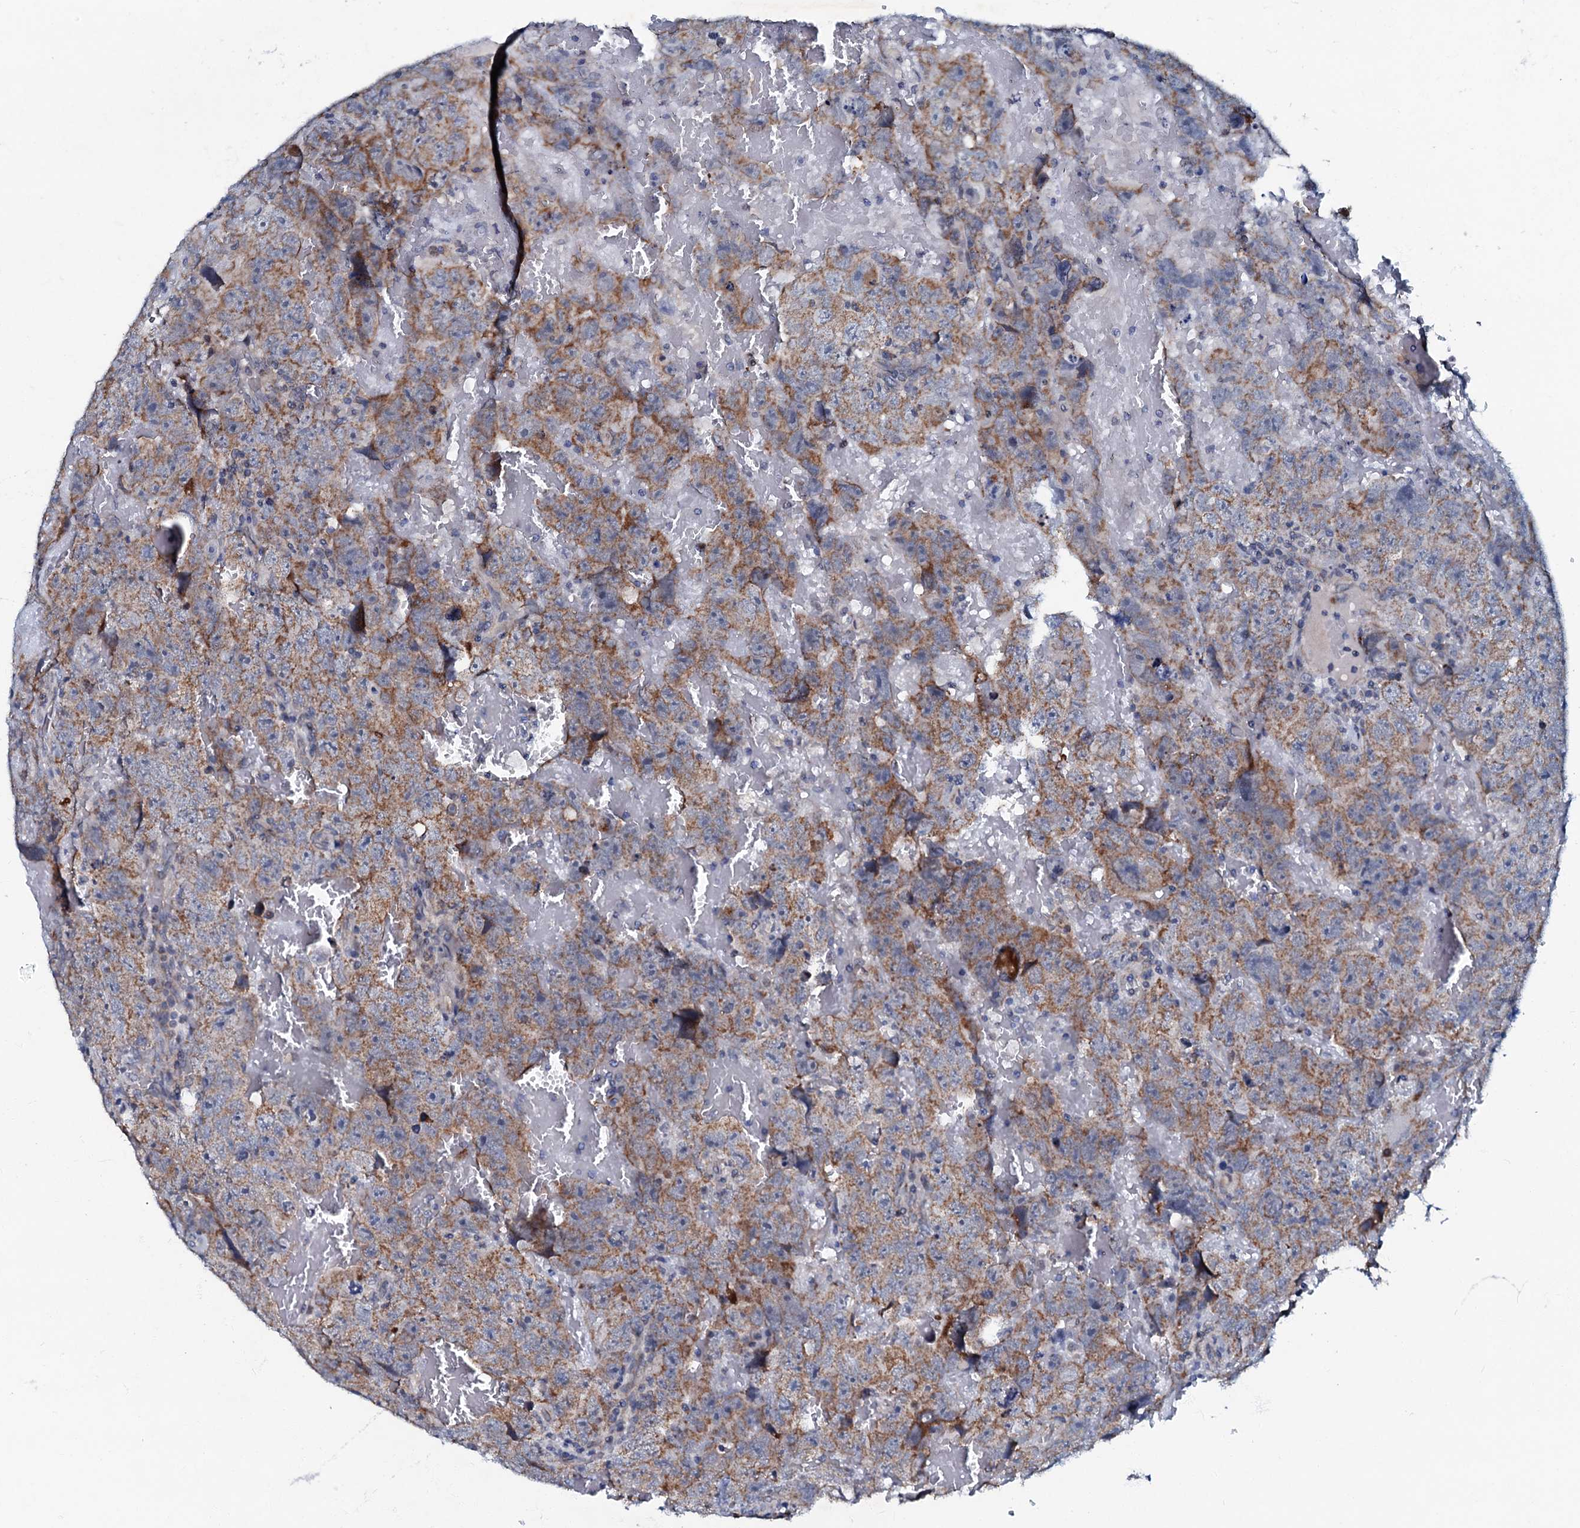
{"staining": {"intensity": "moderate", "quantity": ">75%", "location": "cytoplasmic/membranous"}, "tissue": "testis cancer", "cell_type": "Tumor cells", "image_type": "cancer", "snomed": [{"axis": "morphology", "description": "Carcinoma, Embryonal, NOS"}, {"axis": "topography", "description": "Testis"}], "caption": "Protein staining demonstrates moderate cytoplasmic/membranous expression in approximately >75% of tumor cells in testis embryonal carcinoma.", "gene": "MRPL51", "patient": {"sex": "male", "age": 45}}